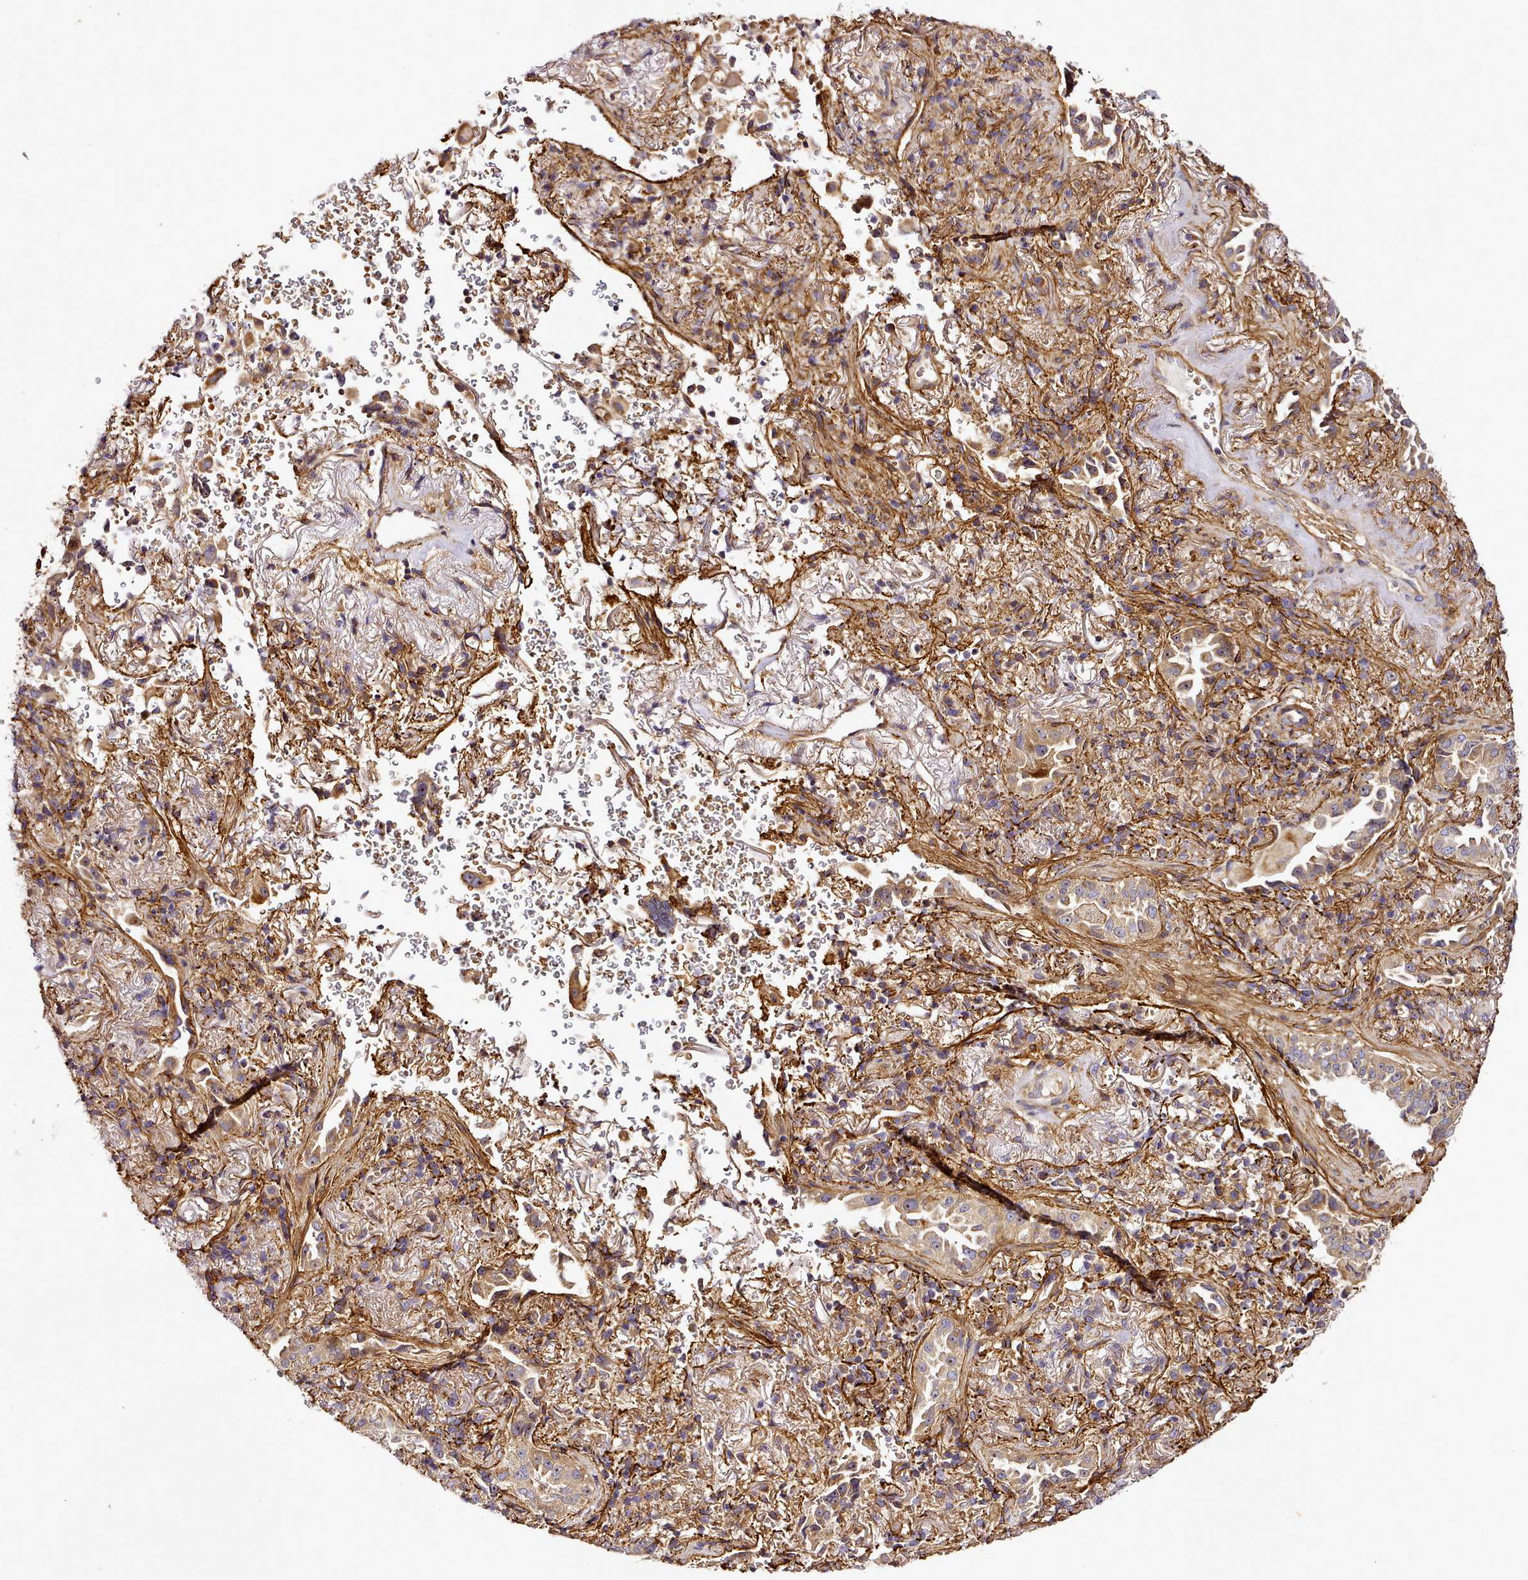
{"staining": {"intensity": "weak", "quantity": ">75%", "location": "cytoplasmic/membranous"}, "tissue": "lung cancer", "cell_type": "Tumor cells", "image_type": "cancer", "snomed": [{"axis": "morphology", "description": "Adenocarcinoma, NOS"}, {"axis": "topography", "description": "Lung"}], "caption": "Tumor cells exhibit weak cytoplasmic/membranous staining in approximately >75% of cells in adenocarcinoma (lung).", "gene": "NBPF1", "patient": {"sex": "female", "age": 69}}